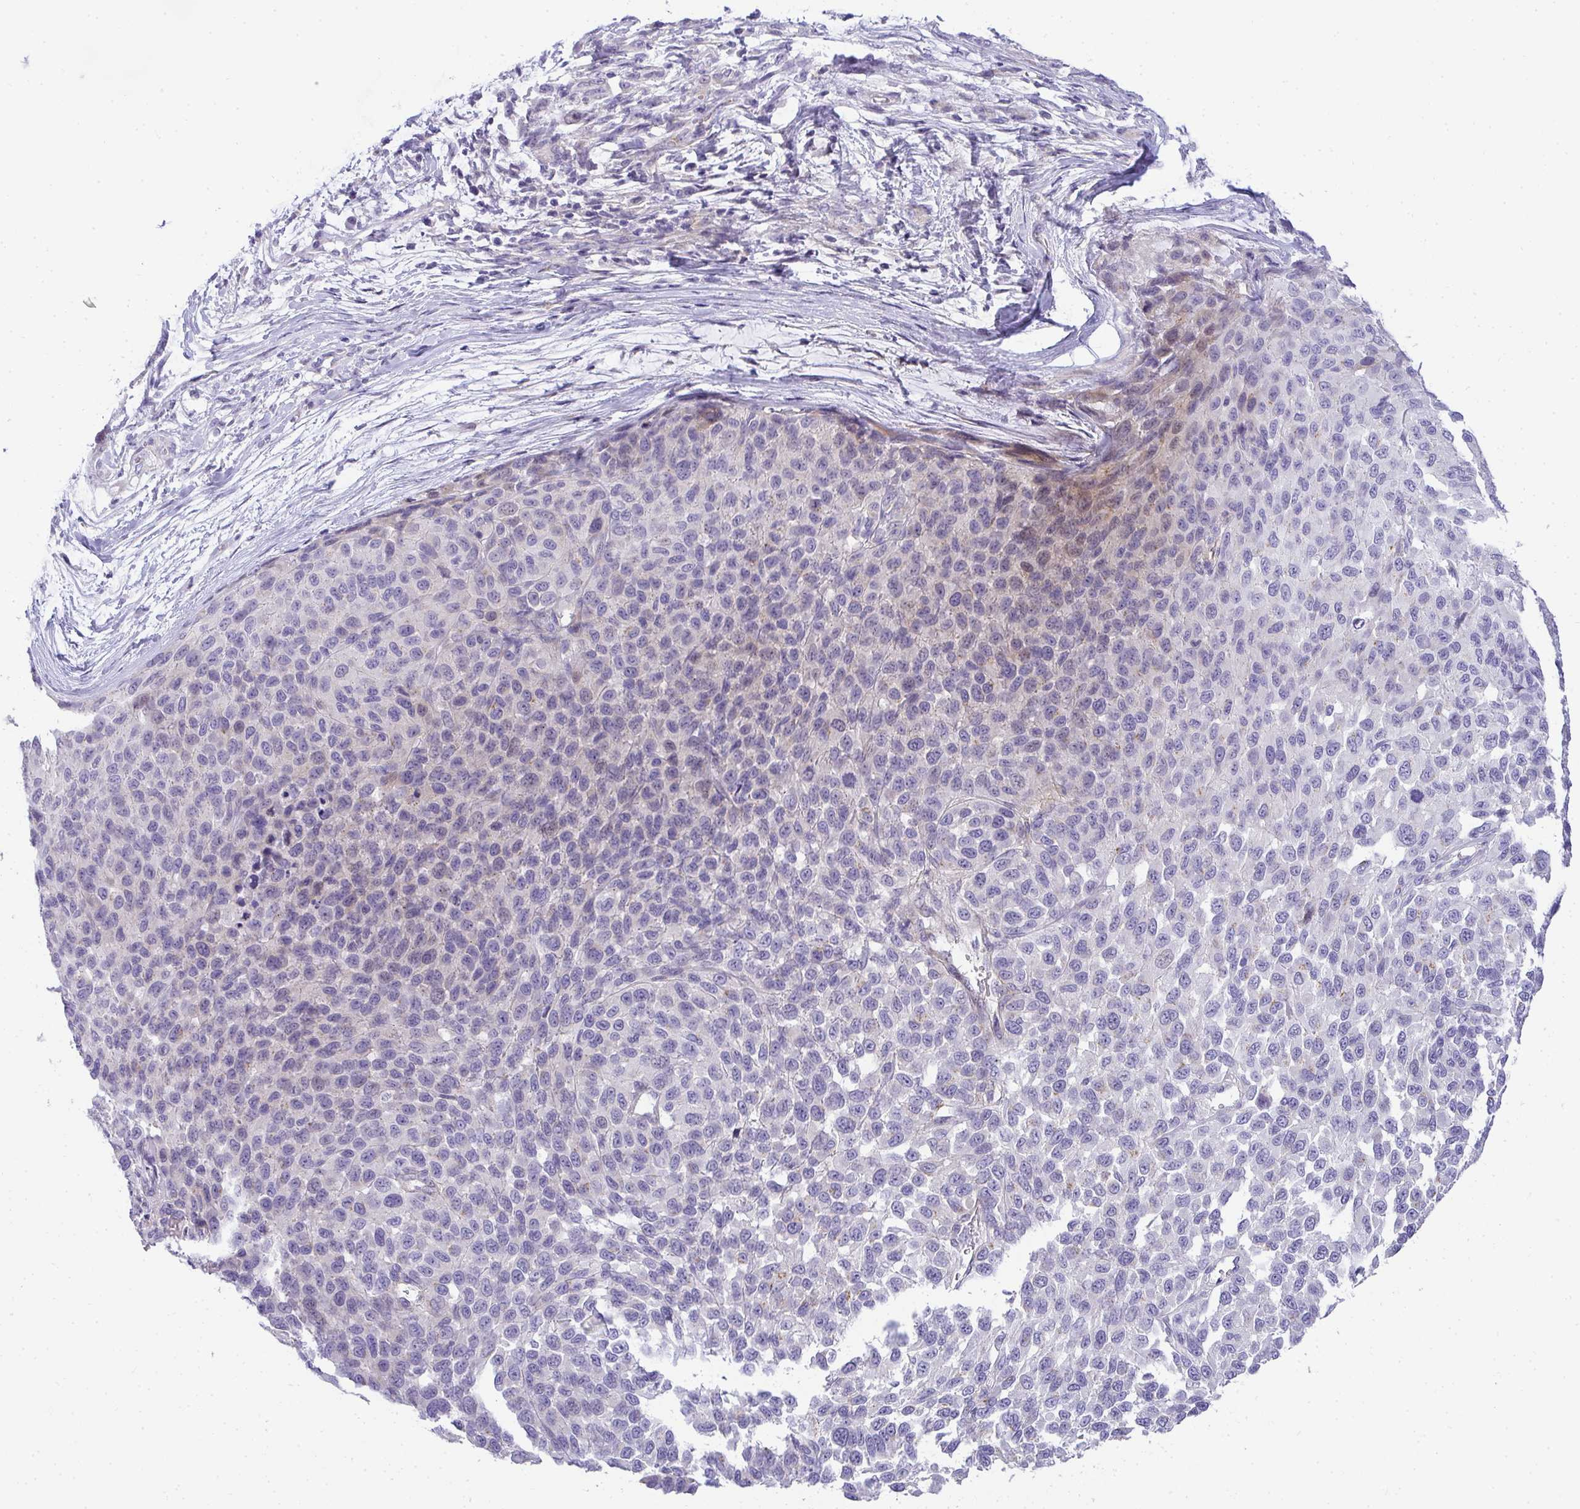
{"staining": {"intensity": "negative", "quantity": "none", "location": "none"}, "tissue": "melanoma", "cell_type": "Tumor cells", "image_type": "cancer", "snomed": [{"axis": "morphology", "description": "Malignant melanoma, NOS"}, {"axis": "topography", "description": "Skin"}], "caption": "Immunohistochemistry (IHC) of melanoma displays no positivity in tumor cells.", "gene": "AK5", "patient": {"sex": "male", "age": 62}}